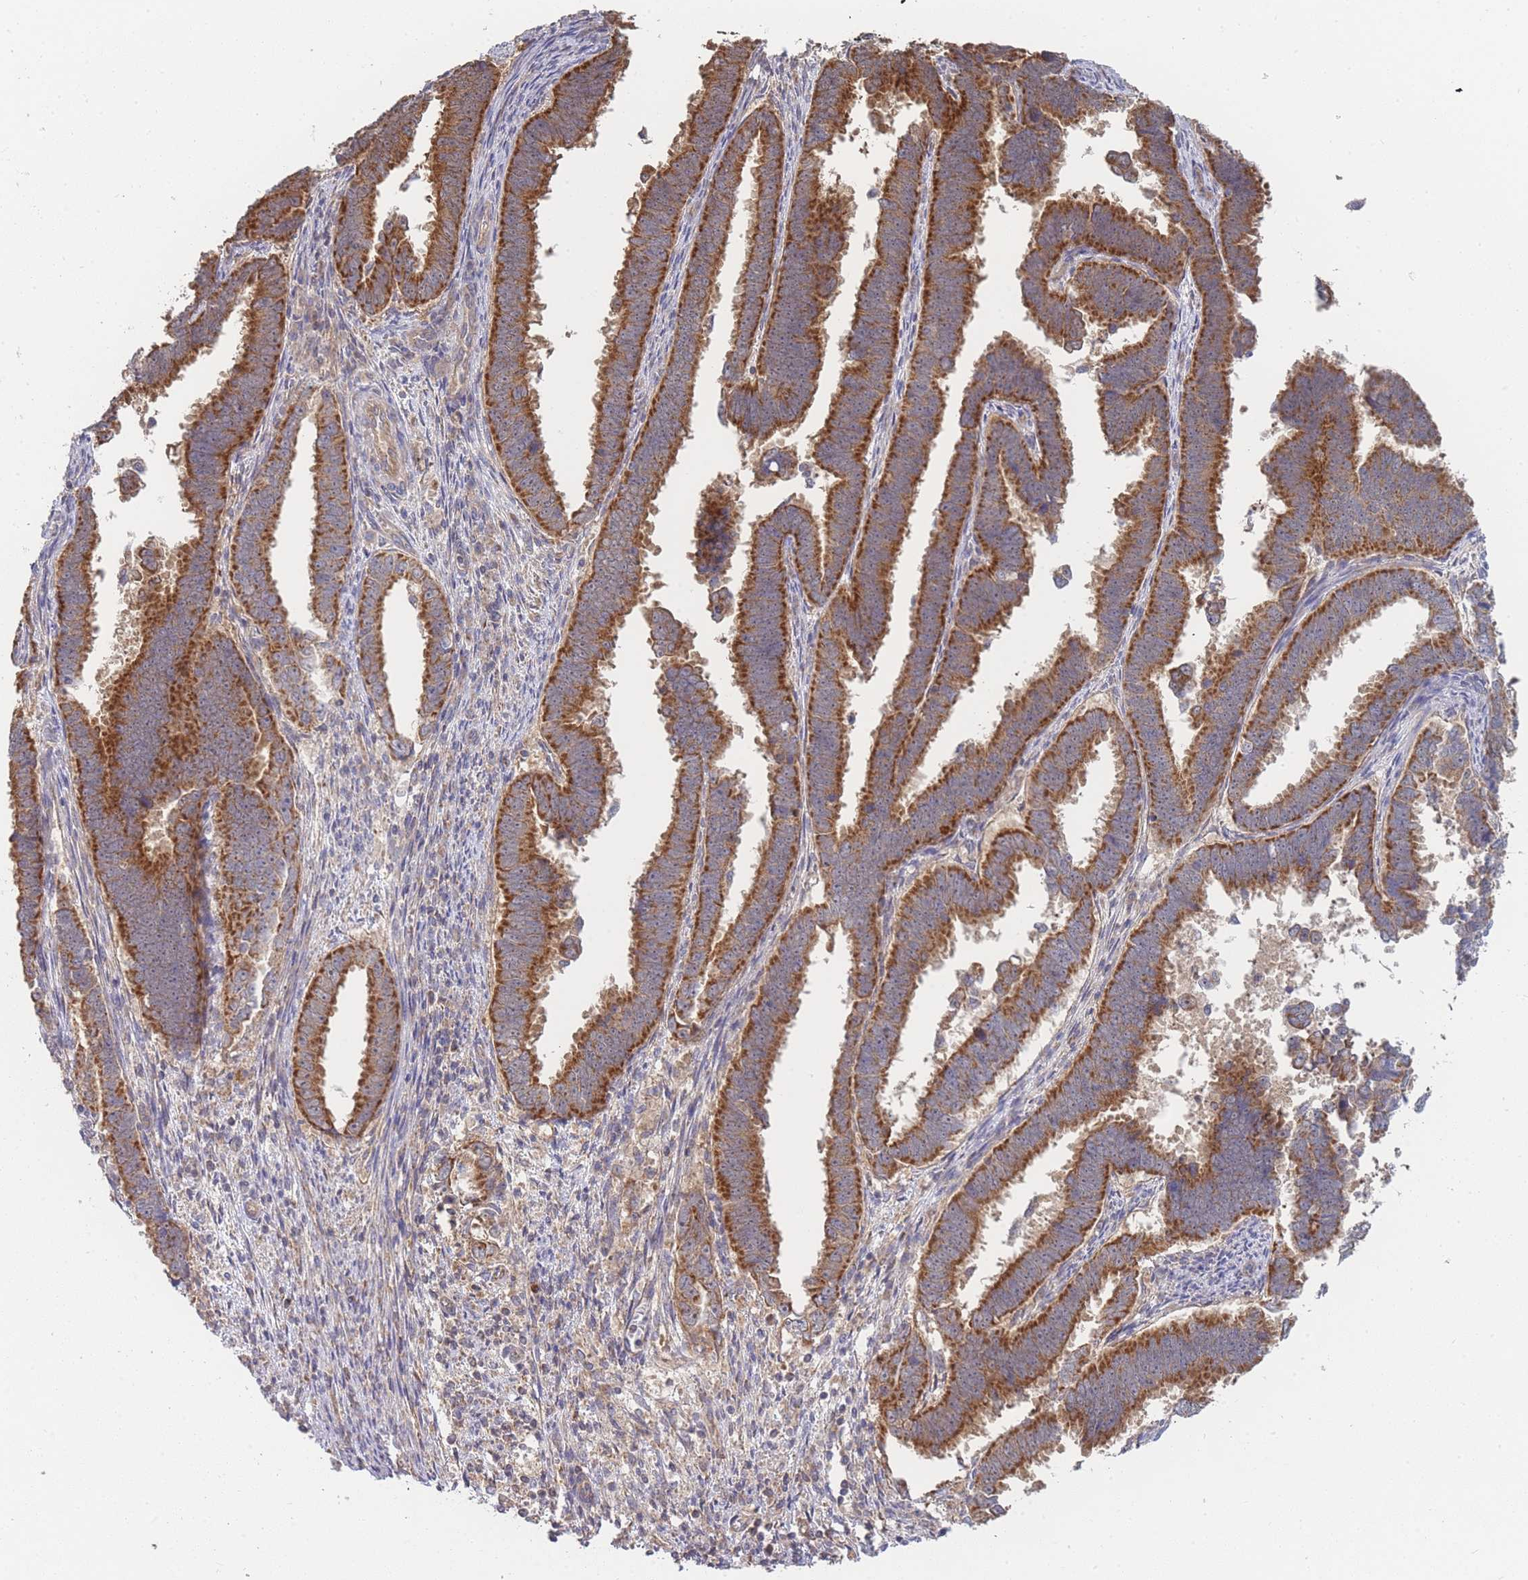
{"staining": {"intensity": "strong", "quantity": ">75%", "location": "cytoplasmic/membranous"}, "tissue": "endometrial cancer", "cell_type": "Tumor cells", "image_type": "cancer", "snomed": [{"axis": "morphology", "description": "Adenocarcinoma, NOS"}, {"axis": "topography", "description": "Endometrium"}], "caption": "Human endometrial cancer (adenocarcinoma) stained with a brown dye displays strong cytoplasmic/membranous positive positivity in approximately >75% of tumor cells.", "gene": "MRPS18B", "patient": {"sex": "female", "age": 75}}